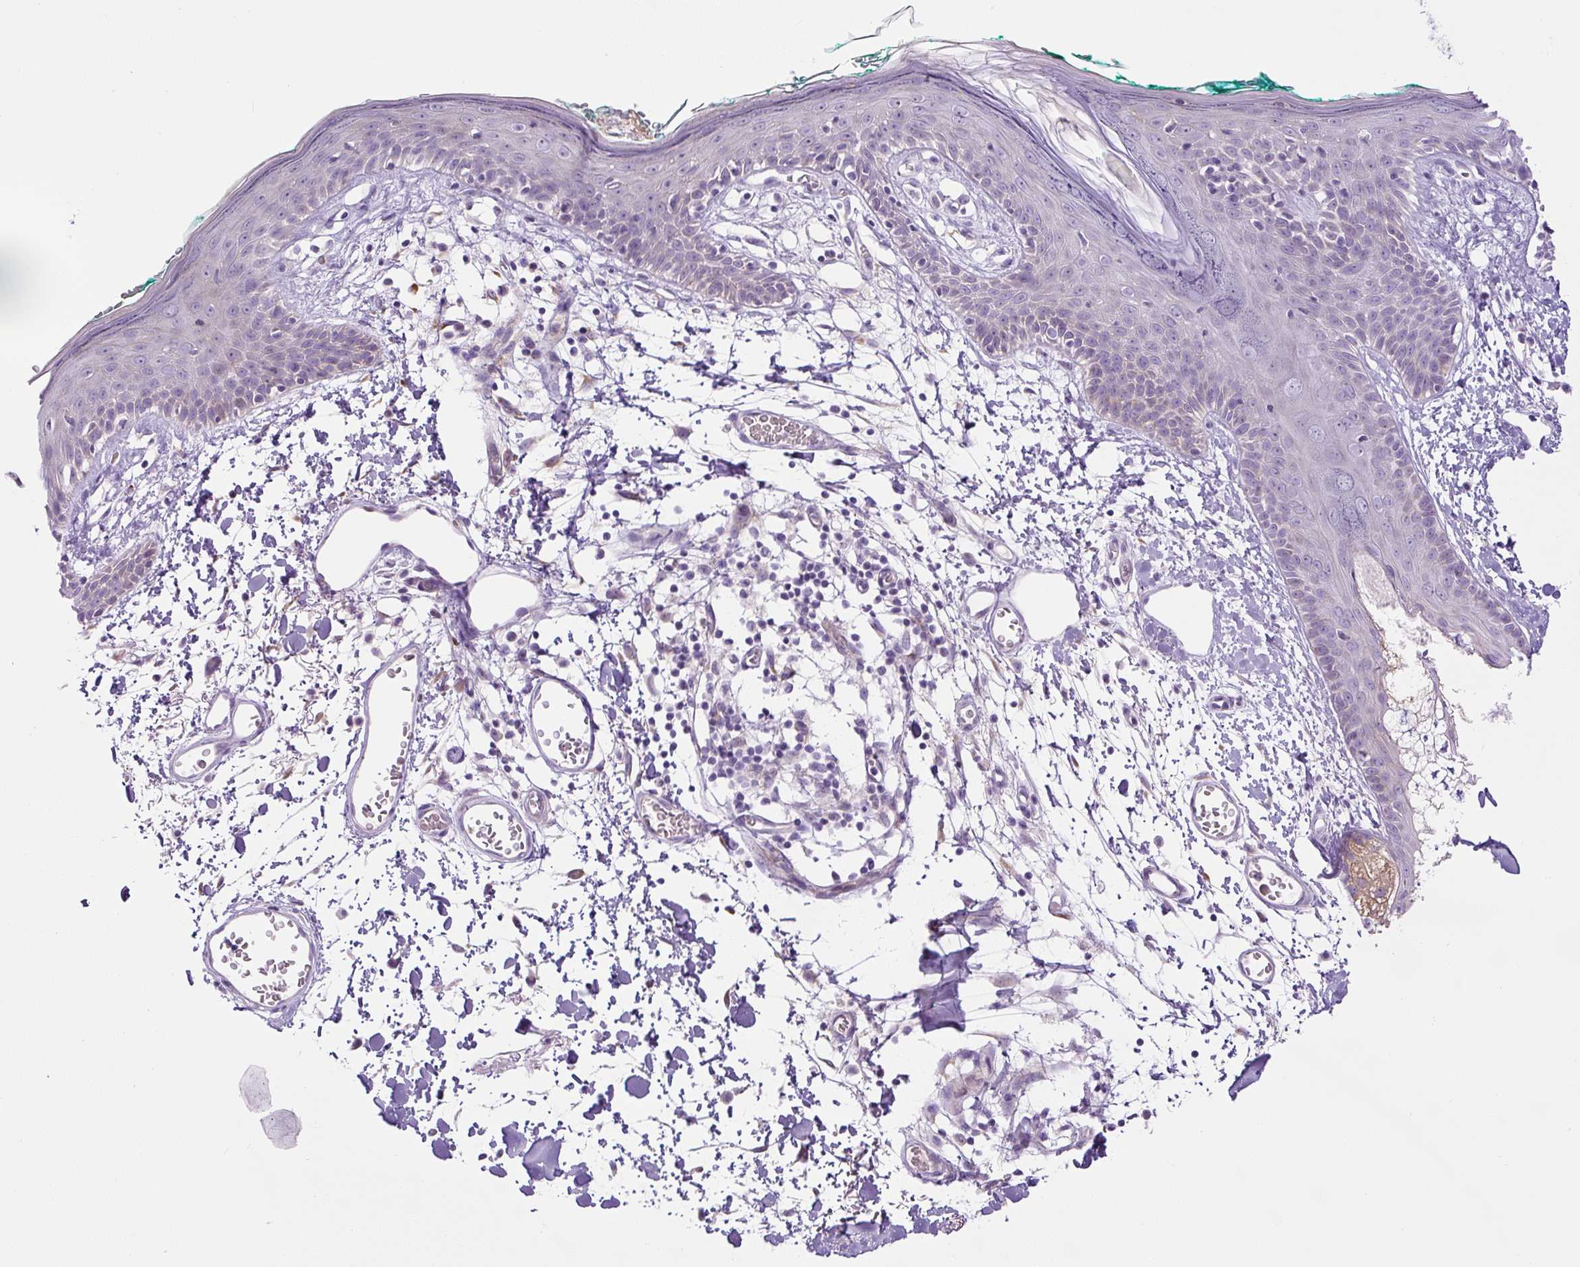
{"staining": {"intensity": "negative", "quantity": "none", "location": "none"}, "tissue": "skin", "cell_type": "Fibroblasts", "image_type": "normal", "snomed": [{"axis": "morphology", "description": "Normal tissue, NOS"}, {"axis": "topography", "description": "Skin"}], "caption": "This is an IHC image of benign skin. There is no positivity in fibroblasts.", "gene": "ZNF596", "patient": {"sex": "male", "age": 79}}